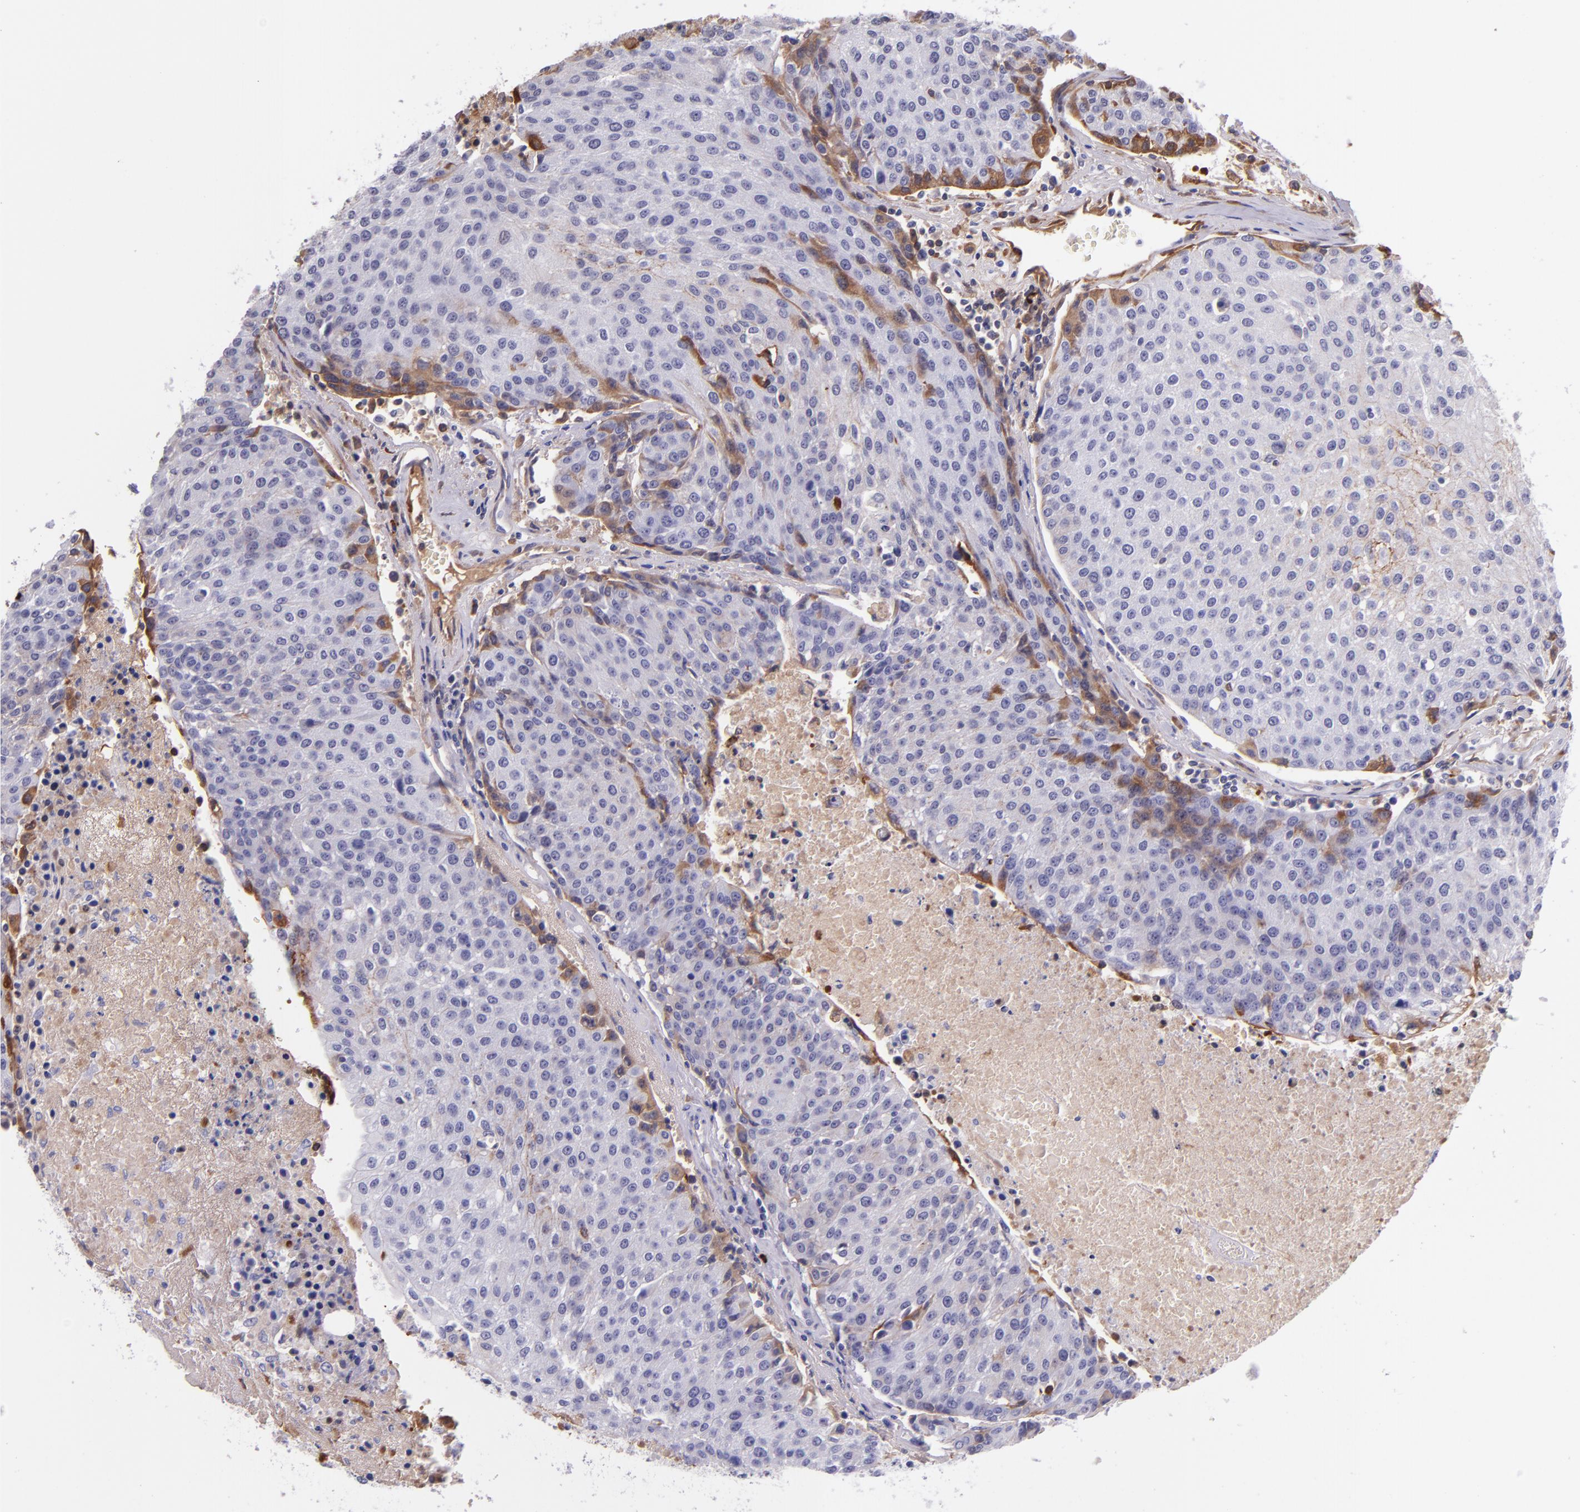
{"staining": {"intensity": "negative", "quantity": "none", "location": "none"}, "tissue": "urothelial cancer", "cell_type": "Tumor cells", "image_type": "cancer", "snomed": [{"axis": "morphology", "description": "Urothelial carcinoma, High grade"}, {"axis": "topography", "description": "Urinary bladder"}], "caption": "There is no significant staining in tumor cells of high-grade urothelial carcinoma.", "gene": "KNG1", "patient": {"sex": "female", "age": 85}}